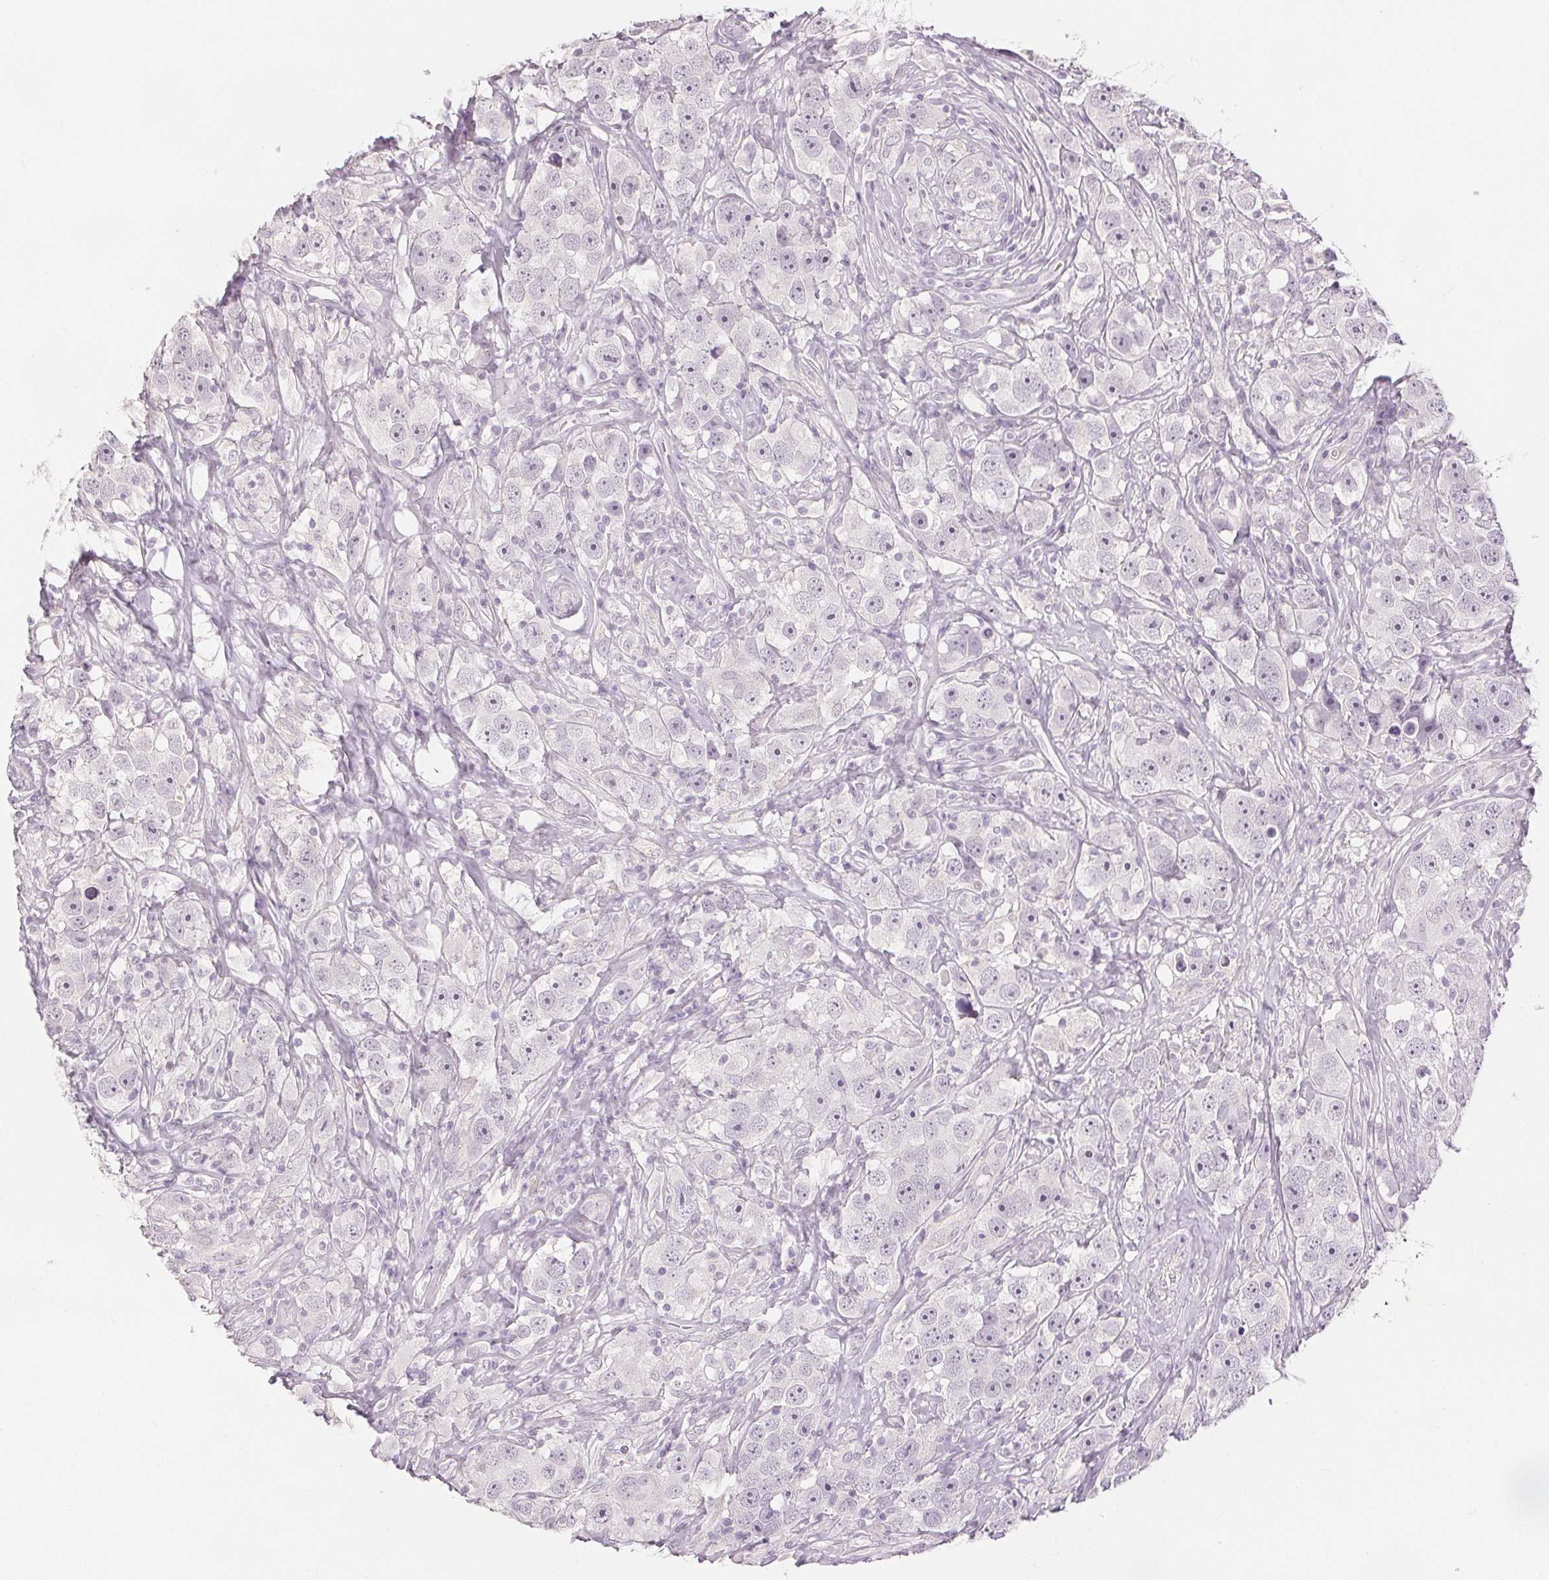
{"staining": {"intensity": "negative", "quantity": "none", "location": "none"}, "tissue": "testis cancer", "cell_type": "Tumor cells", "image_type": "cancer", "snomed": [{"axis": "morphology", "description": "Seminoma, NOS"}, {"axis": "topography", "description": "Testis"}], "caption": "The image demonstrates no staining of tumor cells in testis seminoma.", "gene": "SLC27A5", "patient": {"sex": "male", "age": 49}}